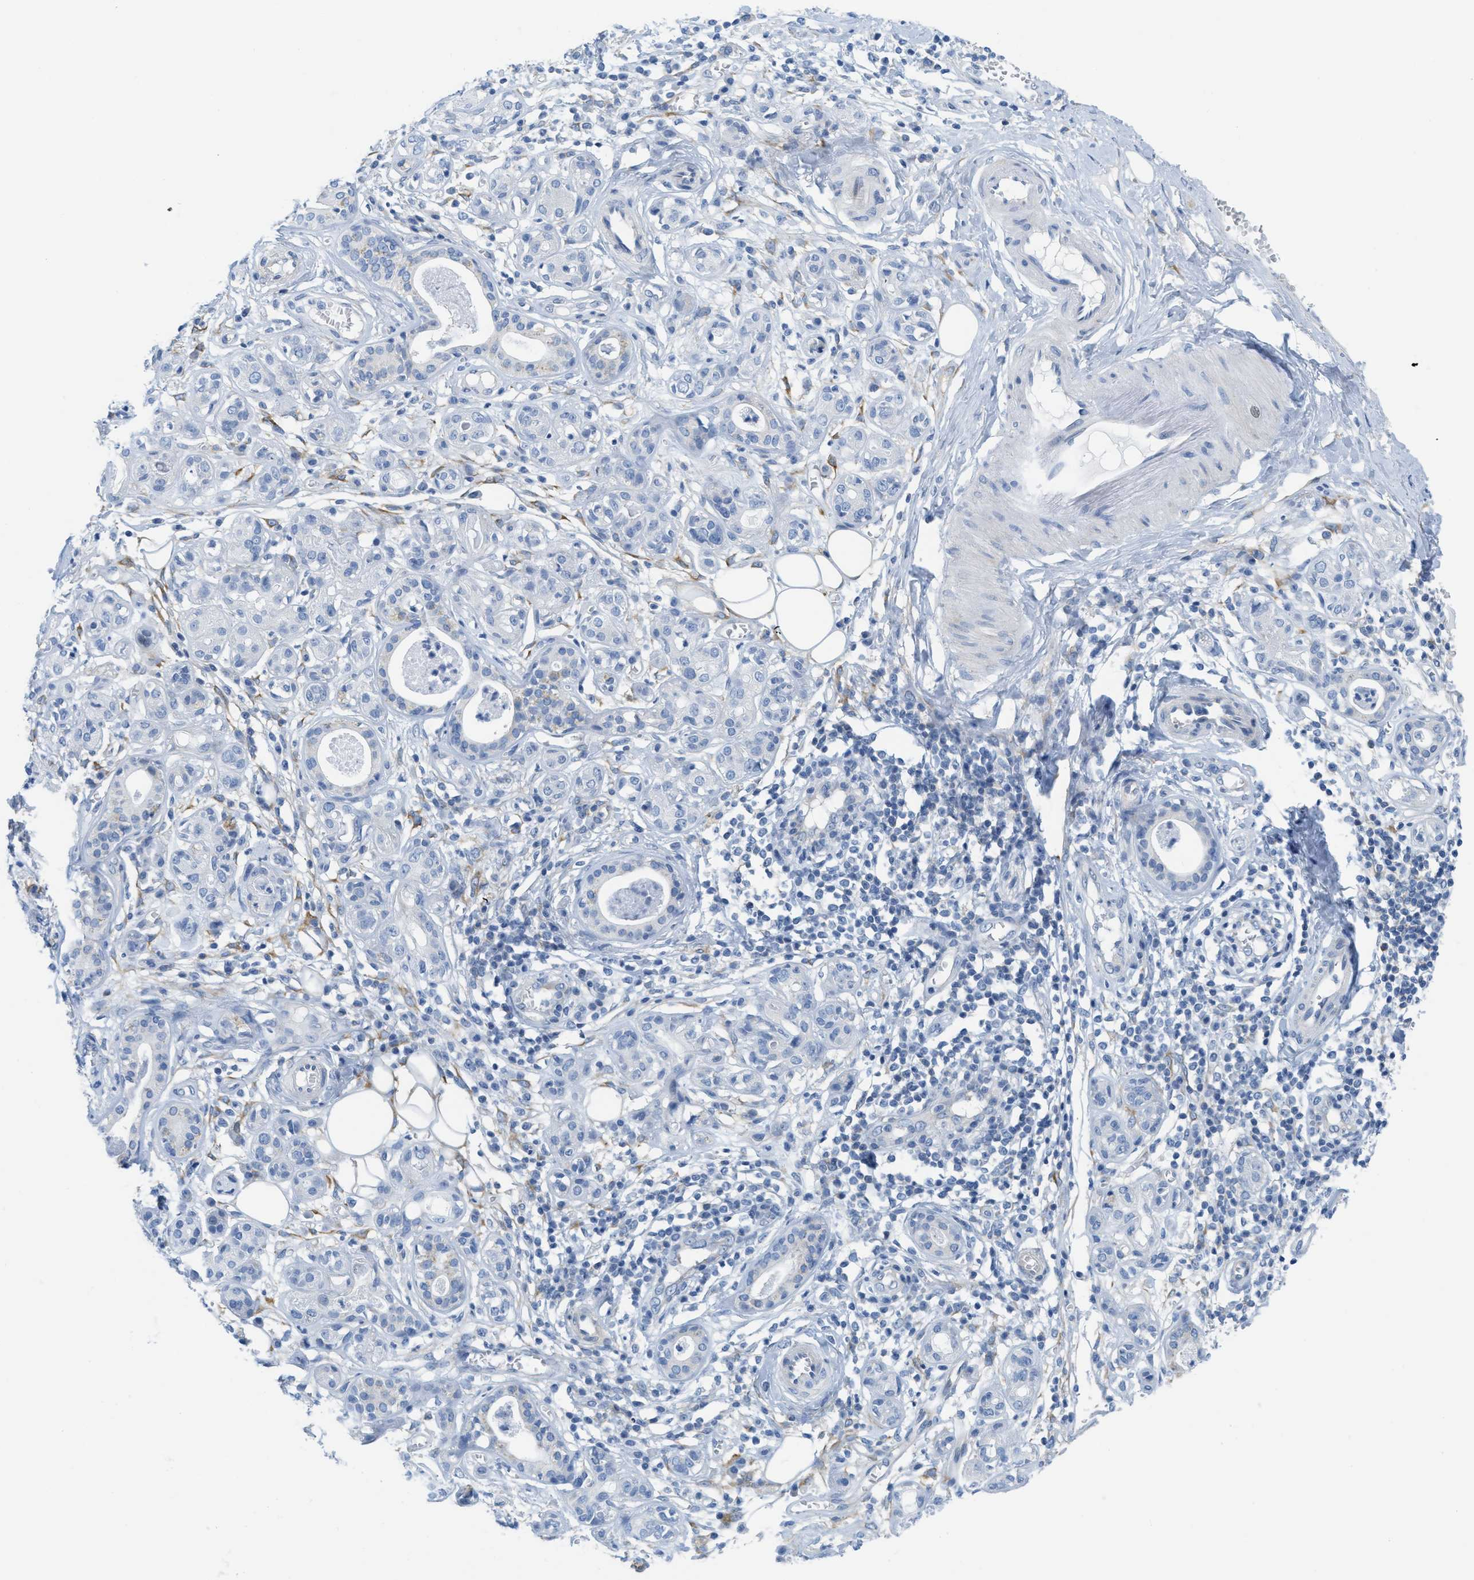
{"staining": {"intensity": "negative", "quantity": "none", "location": "none"}, "tissue": "adipose tissue", "cell_type": "Adipocytes", "image_type": "normal", "snomed": [{"axis": "morphology", "description": "Normal tissue, NOS"}, {"axis": "morphology", "description": "Inflammation, NOS"}, {"axis": "topography", "description": "Salivary gland"}, {"axis": "topography", "description": "Peripheral nerve tissue"}], "caption": "Adipocytes show no significant protein positivity in unremarkable adipose tissue. (DAB immunohistochemistry with hematoxylin counter stain).", "gene": "ASGR1", "patient": {"sex": "female", "age": 75}}